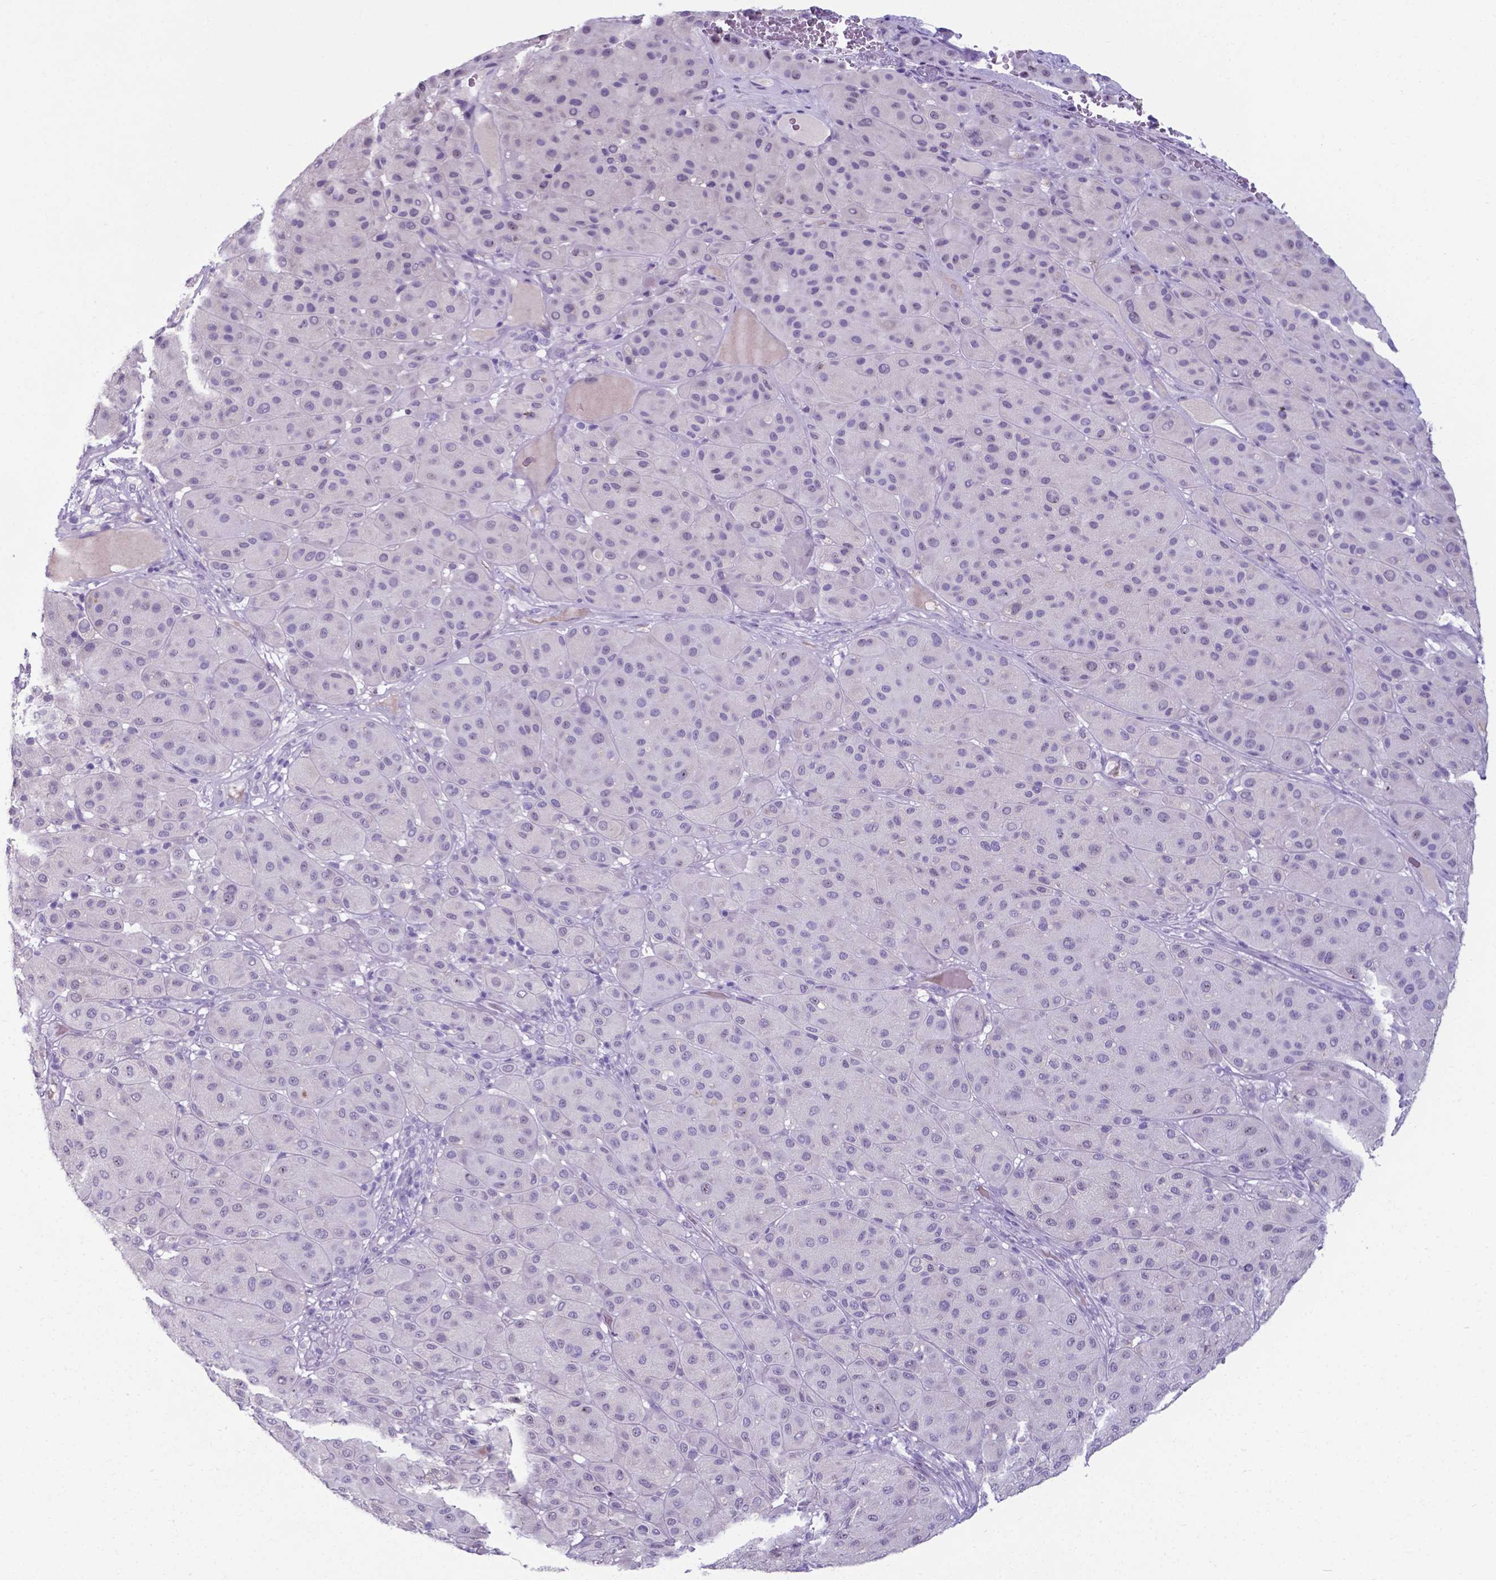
{"staining": {"intensity": "negative", "quantity": "none", "location": "none"}, "tissue": "melanoma", "cell_type": "Tumor cells", "image_type": "cancer", "snomed": [{"axis": "morphology", "description": "Malignant melanoma, Metastatic site"}, {"axis": "topography", "description": "Smooth muscle"}], "caption": "An immunohistochemistry (IHC) micrograph of malignant melanoma (metastatic site) is shown. There is no staining in tumor cells of malignant melanoma (metastatic site).", "gene": "AP5B1", "patient": {"sex": "male", "age": 41}}